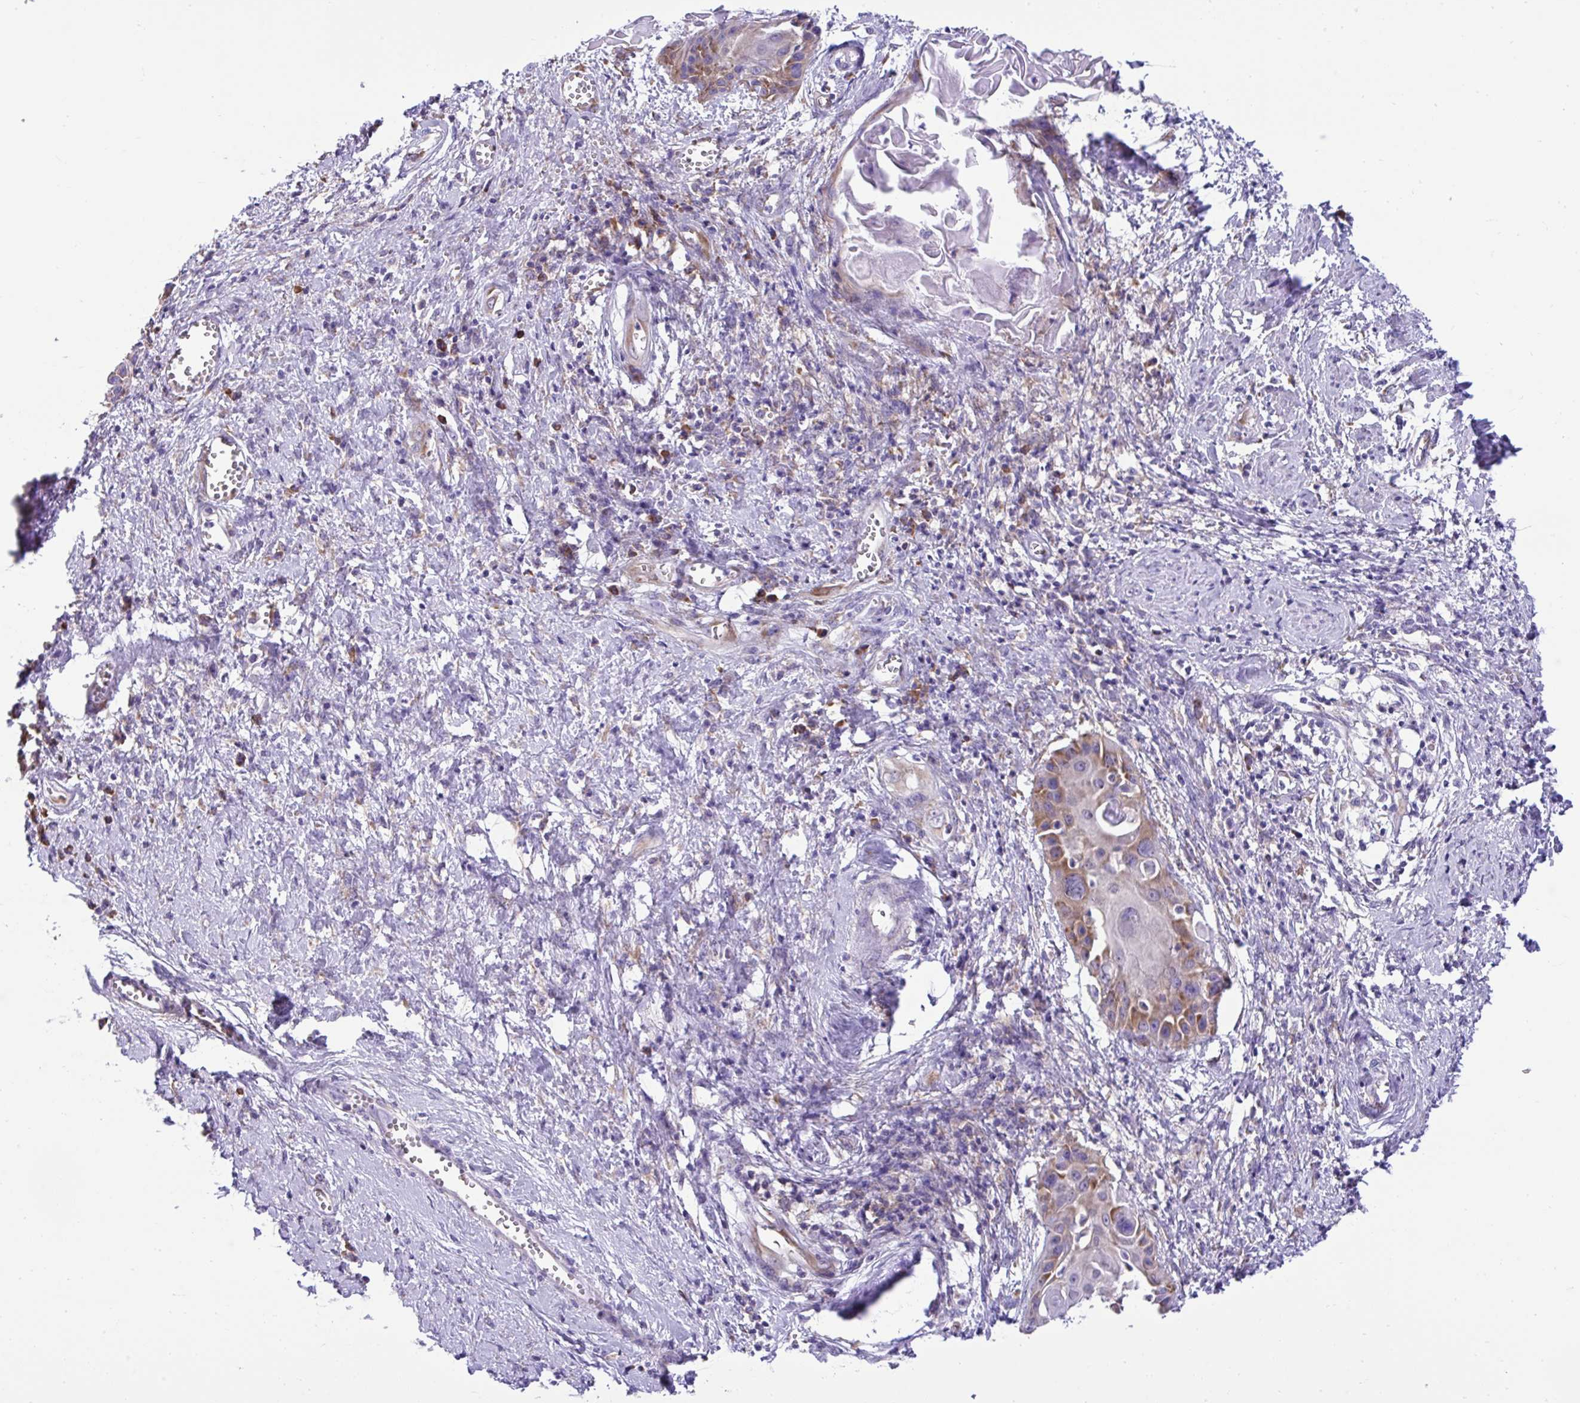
{"staining": {"intensity": "moderate", "quantity": "25%-75%", "location": "cytoplasmic/membranous"}, "tissue": "cervical cancer", "cell_type": "Tumor cells", "image_type": "cancer", "snomed": [{"axis": "morphology", "description": "Squamous cell carcinoma, NOS"}, {"axis": "topography", "description": "Cervix"}], "caption": "Immunohistochemical staining of cervical cancer exhibits medium levels of moderate cytoplasmic/membranous protein staining in about 25%-75% of tumor cells.", "gene": "RPL7", "patient": {"sex": "female", "age": 57}}